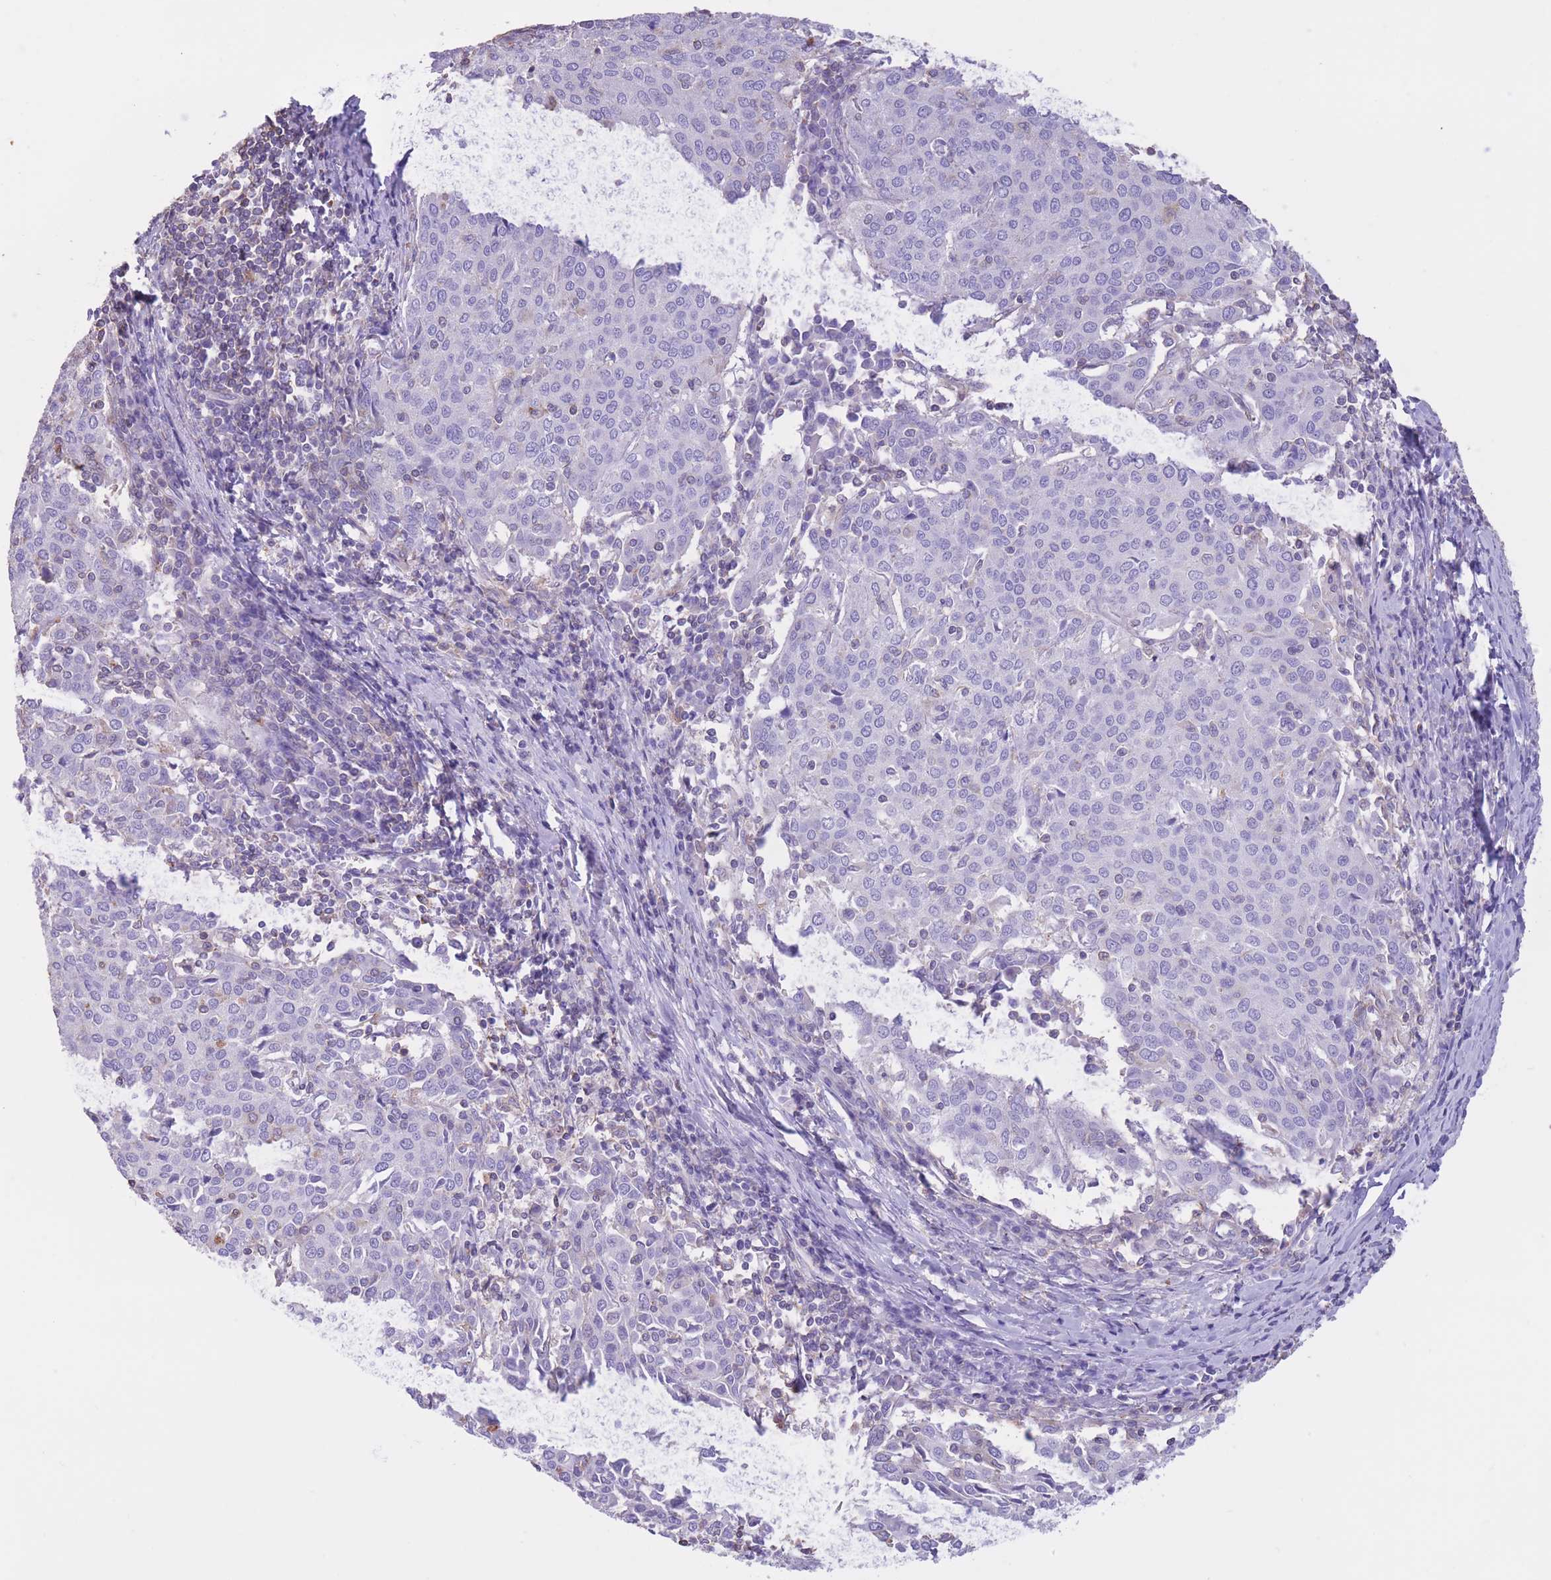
{"staining": {"intensity": "negative", "quantity": "none", "location": "none"}, "tissue": "cervical cancer", "cell_type": "Tumor cells", "image_type": "cancer", "snomed": [{"axis": "morphology", "description": "Squamous cell carcinoma, NOS"}, {"axis": "topography", "description": "Cervix"}], "caption": "Photomicrograph shows no significant protein positivity in tumor cells of cervical cancer. (DAB (3,3'-diaminobenzidine) immunohistochemistry (IHC), high magnification).", "gene": "PDHA1", "patient": {"sex": "female", "age": 46}}